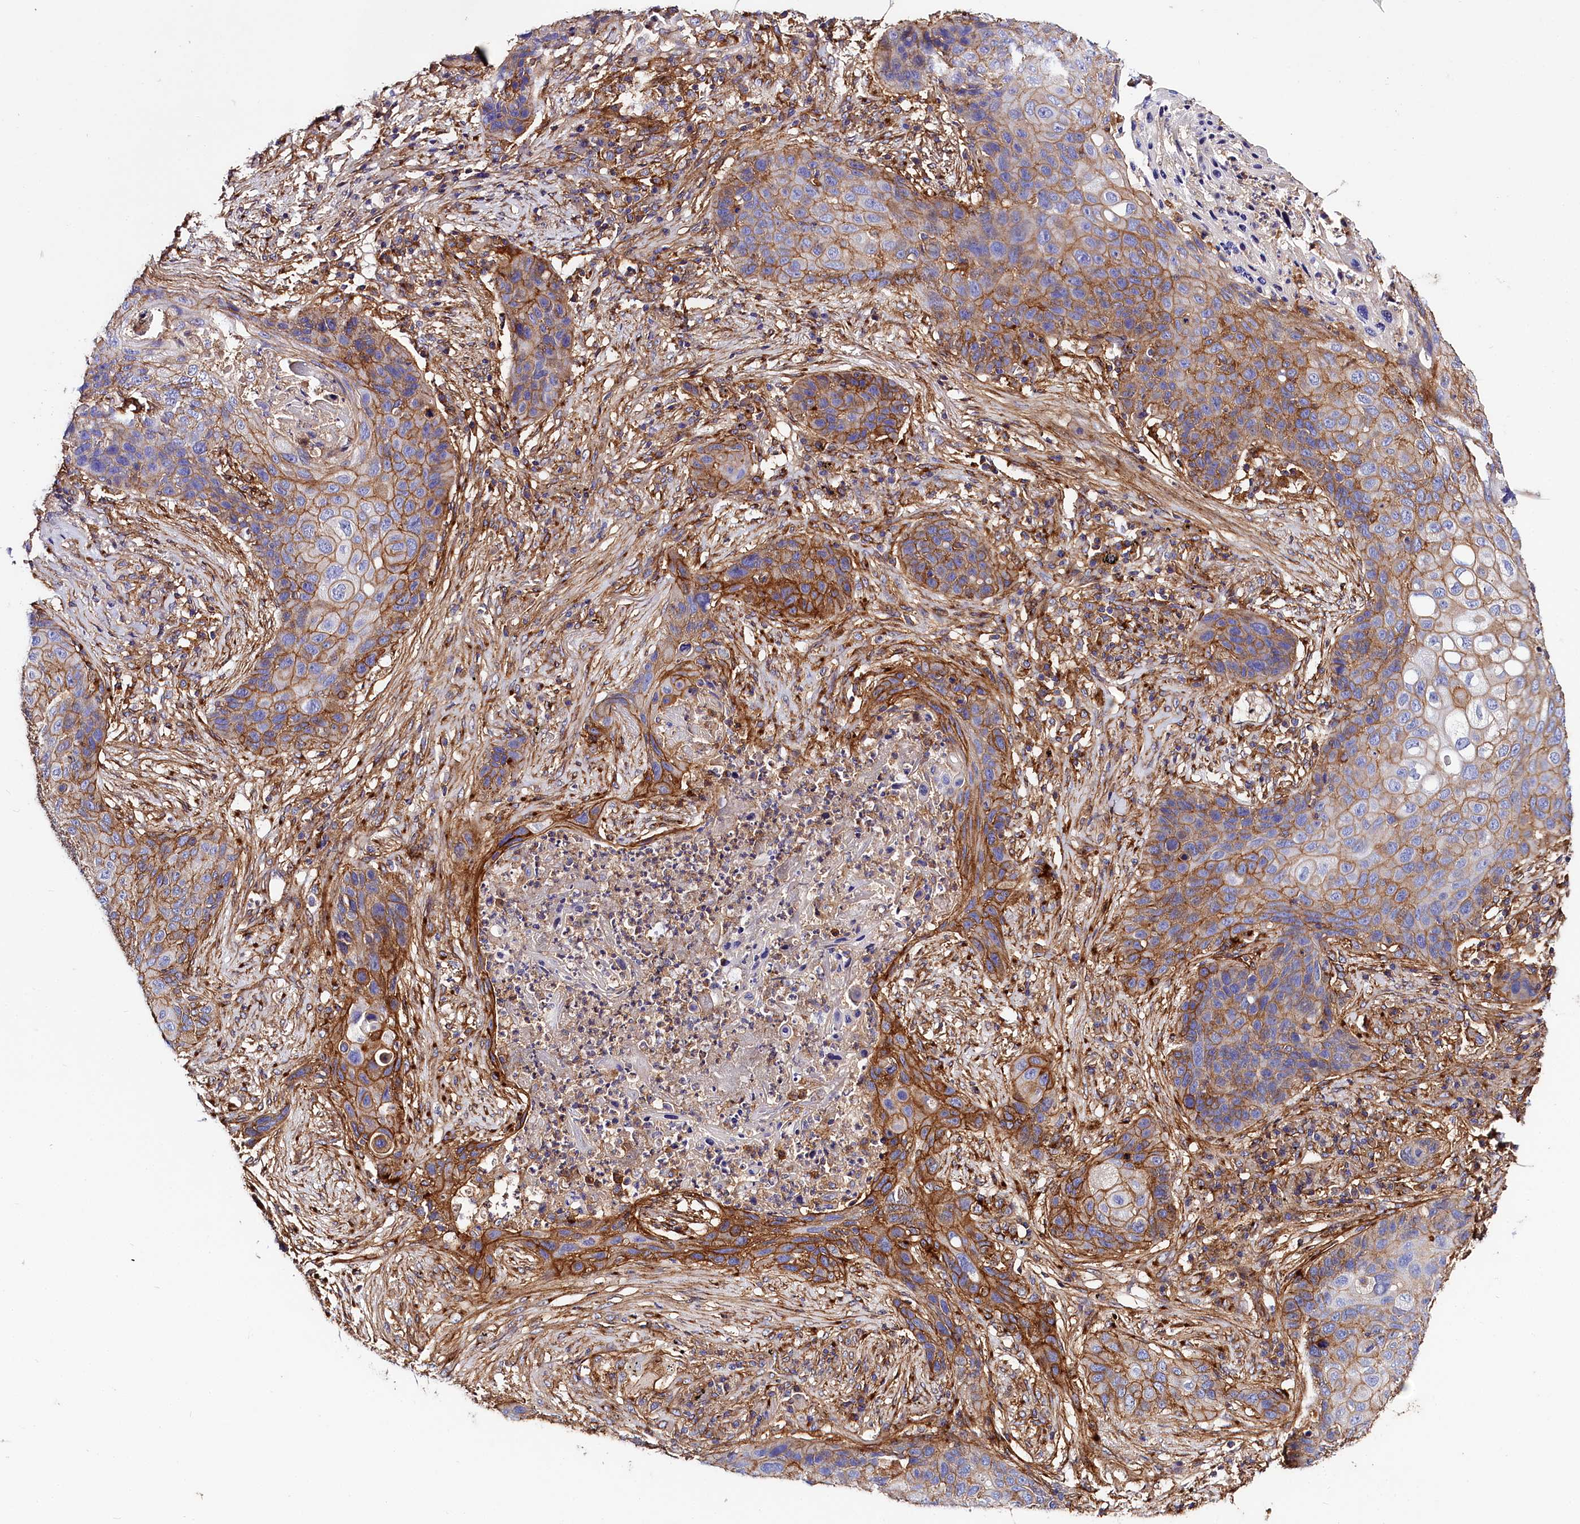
{"staining": {"intensity": "moderate", "quantity": ">75%", "location": "cytoplasmic/membranous"}, "tissue": "lung cancer", "cell_type": "Tumor cells", "image_type": "cancer", "snomed": [{"axis": "morphology", "description": "Squamous cell carcinoma, NOS"}, {"axis": "topography", "description": "Lung"}], "caption": "About >75% of tumor cells in lung cancer display moderate cytoplasmic/membranous protein staining as visualized by brown immunohistochemical staining.", "gene": "ANO6", "patient": {"sex": "female", "age": 63}}